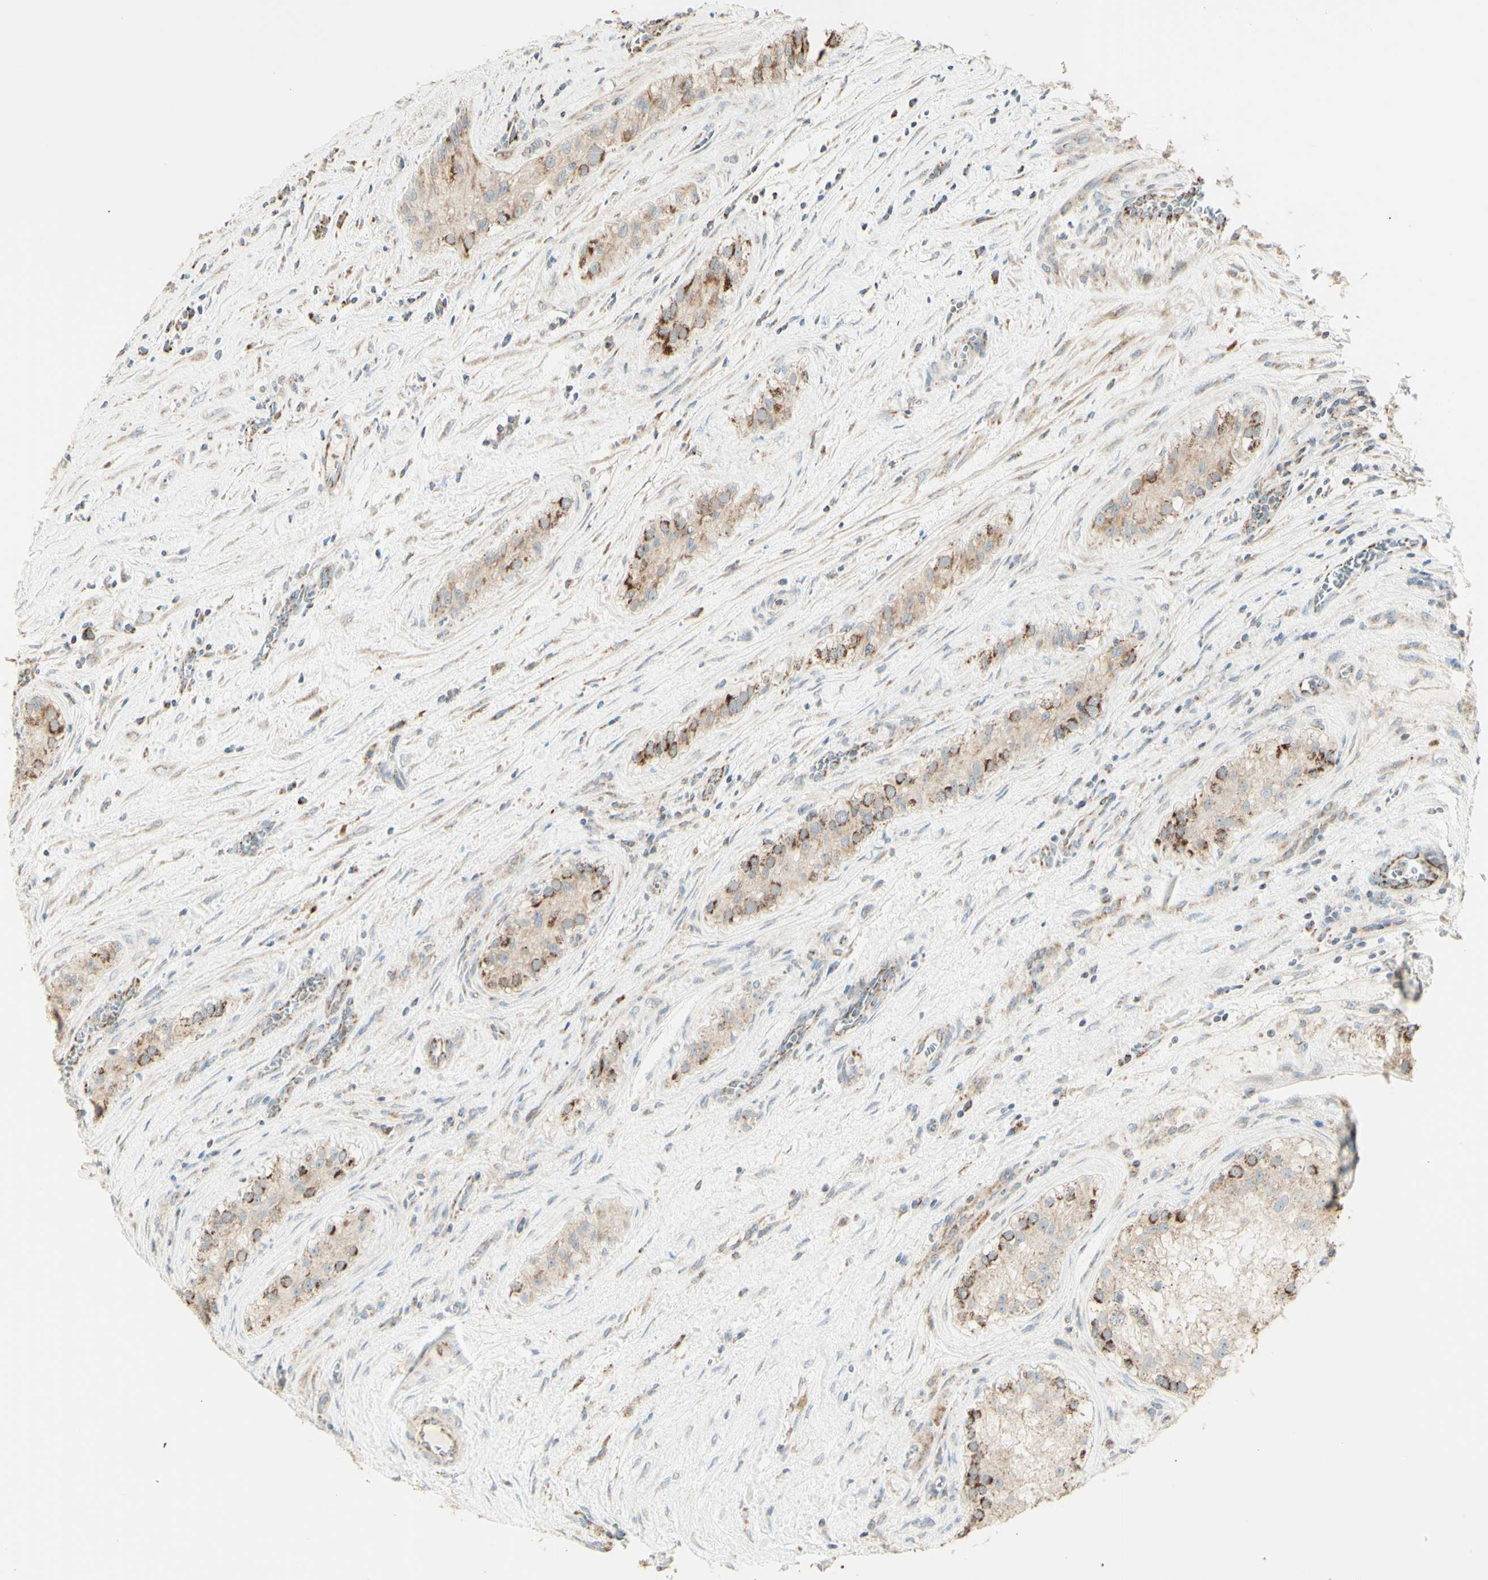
{"staining": {"intensity": "weak", "quantity": ">75%", "location": "cytoplasmic/membranous"}, "tissue": "testis cancer", "cell_type": "Tumor cells", "image_type": "cancer", "snomed": [{"axis": "morphology", "description": "Carcinoma, Embryonal, NOS"}, {"axis": "topography", "description": "Testis"}], "caption": "A histopathology image showing weak cytoplasmic/membranous expression in about >75% of tumor cells in testis cancer, as visualized by brown immunohistochemical staining.", "gene": "LETM1", "patient": {"sex": "male", "age": 28}}